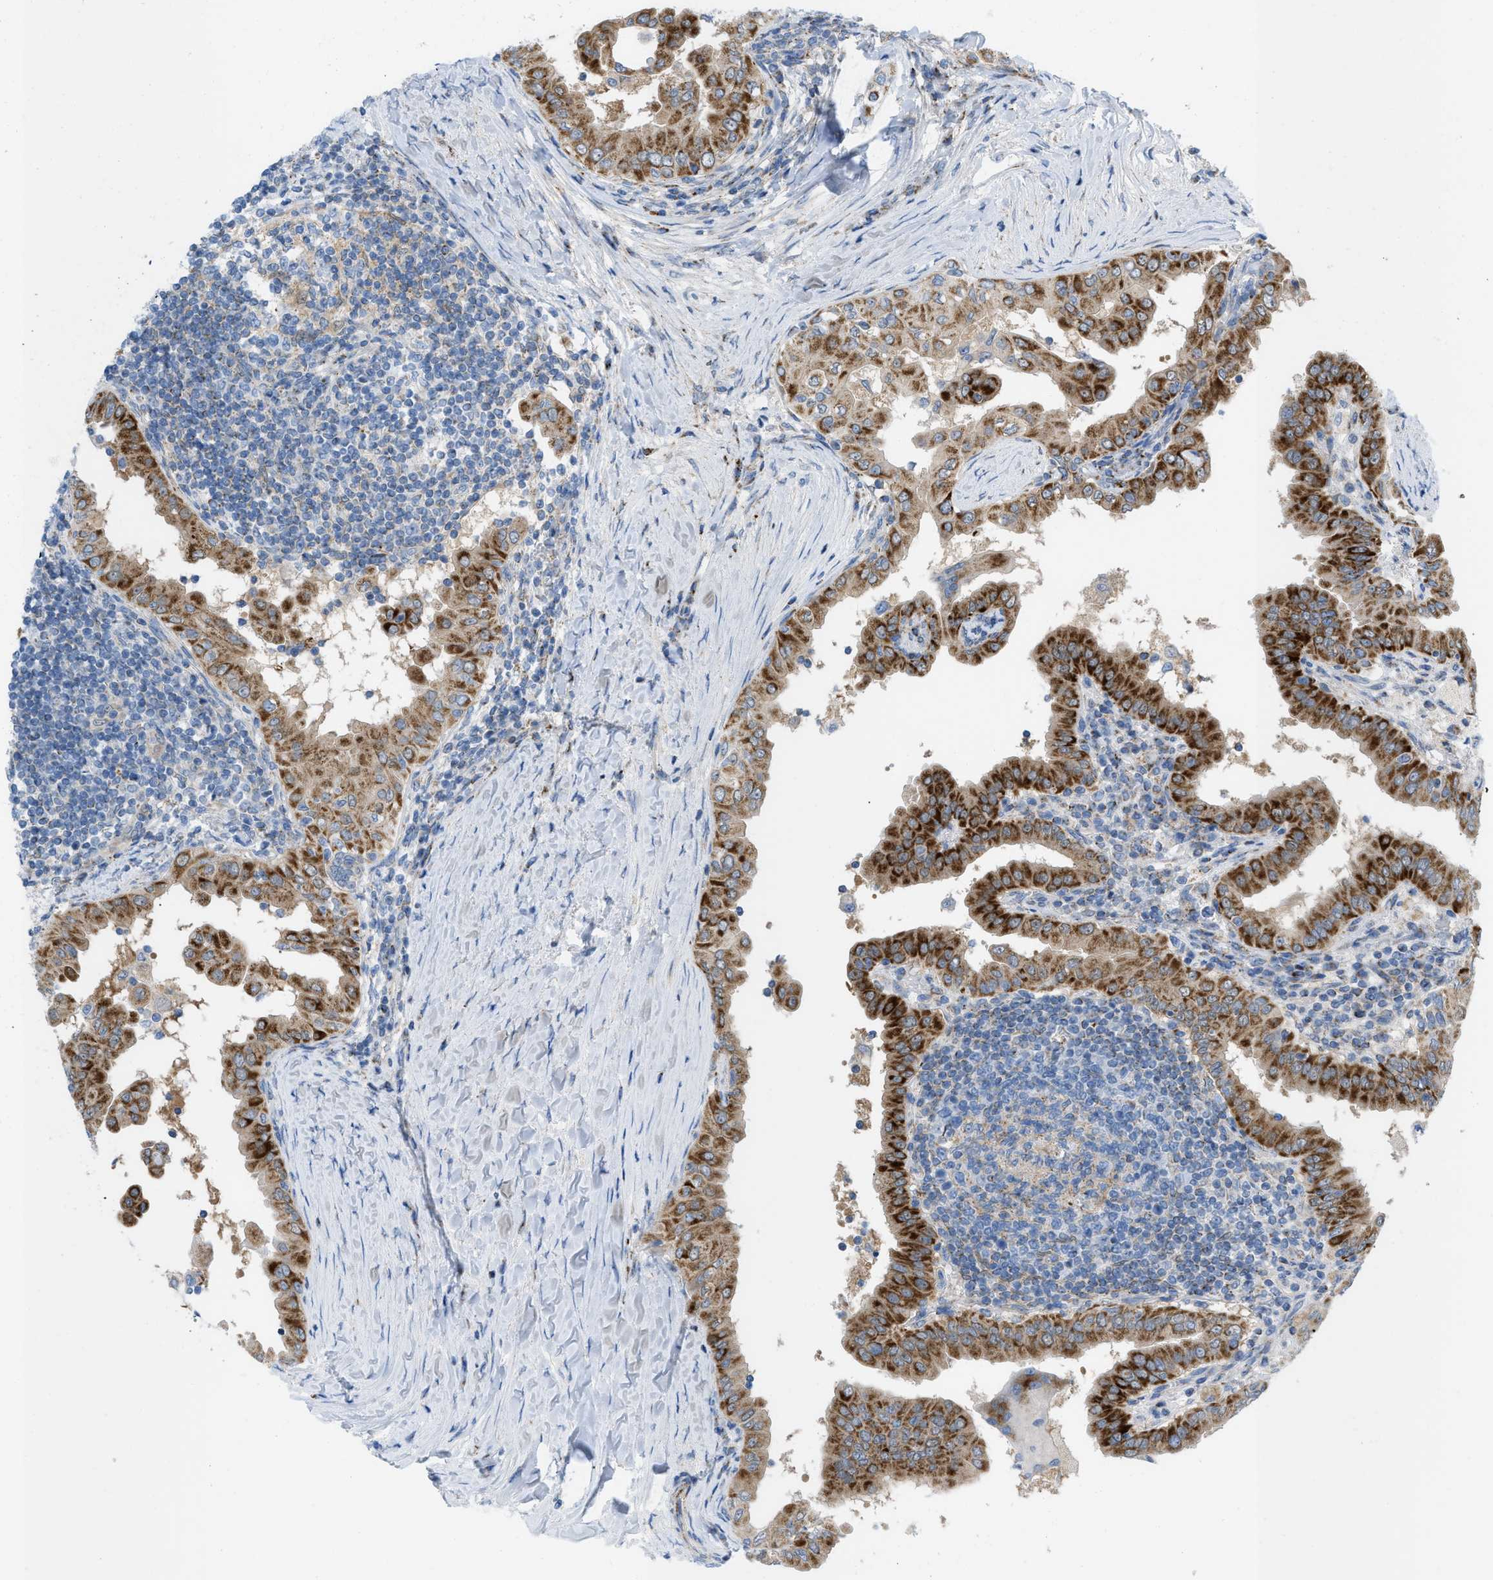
{"staining": {"intensity": "strong", "quantity": ">75%", "location": "cytoplasmic/membranous"}, "tissue": "thyroid cancer", "cell_type": "Tumor cells", "image_type": "cancer", "snomed": [{"axis": "morphology", "description": "Papillary adenocarcinoma, NOS"}, {"axis": "topography", "description": "Thyroid gland"}], "caption": "Strong cytoplasmic/membranous staining for a protein is identified in about >75% of tumor cells of thyroid papillary adenocarcinoma using immunohistochemistry.", "gene": "RBBP9", "patient": {"sex": "male", "age": 33}}